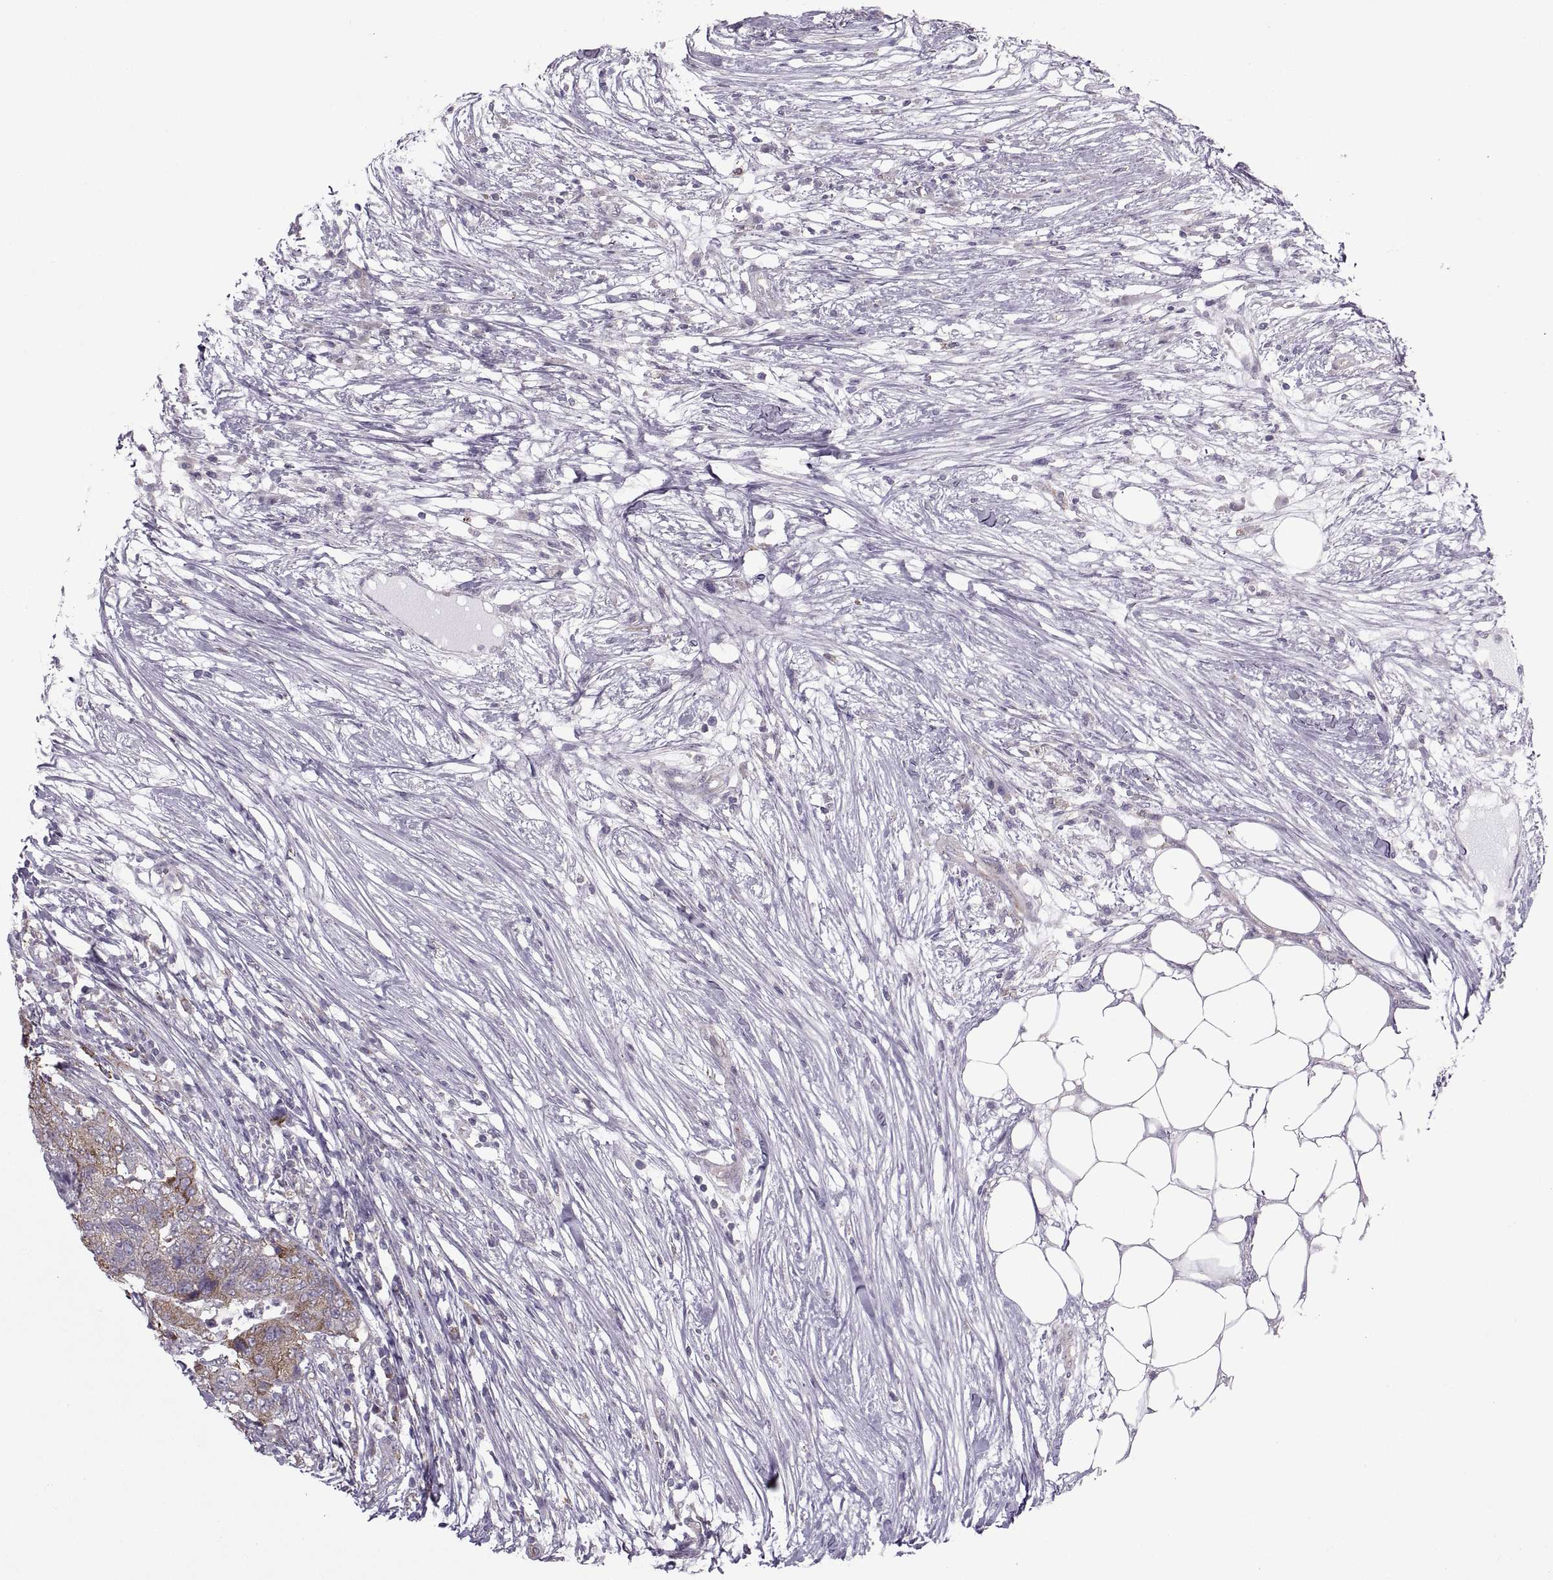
{"staining": {"intensity": "moderate", "quantity": "<25%", "location": "cytoplasmic/membranous"}, "tissue": "colorectal cancer", "cell_type": "Tumor cells", "image_type": "cancer", "snomed": [{"axis": "morphology", "description": "Adenocarcinoma, NOS"}, {"axis": "topography", "description": "Colon"}], "caption": "Protein staining shows moderate cytoplasmic/membranous expression in about <25% of tumor cells in colorectal cancer (adenocarcinoma). (brown staining indicates protein expression, while blue staining denotes nuclei).", "gene": "PABPC1", "patient": {"sex": "female", "age": 48}}